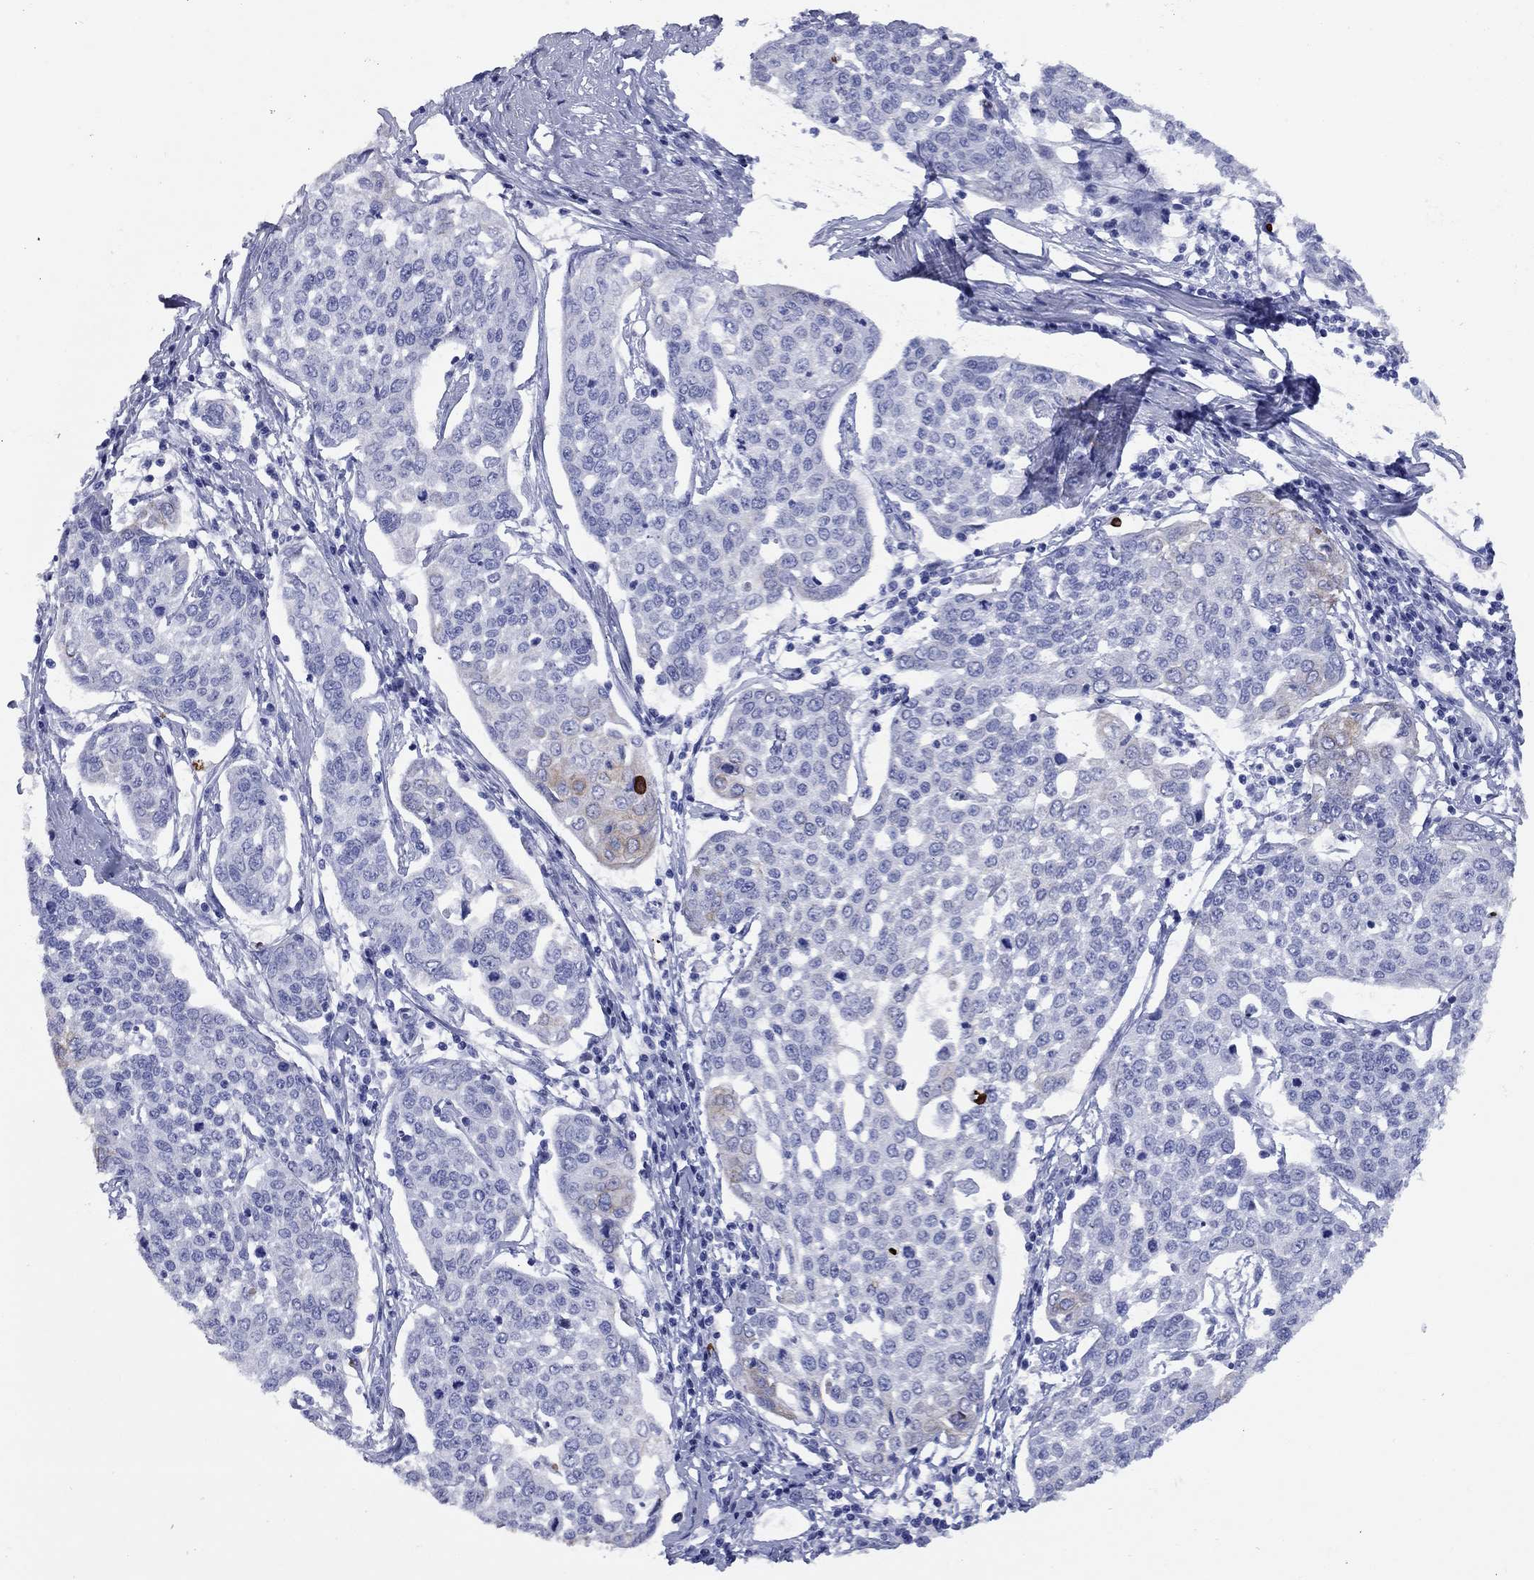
{"staining": {"intensity": "weak", "quantity": "<25%", "location": "cytoplasmic/membranous"}, "tissue": "cervical cancer", "cell_type": "Tumor cells", "image_type": "cancer", "snomed": [{"axis": "morphology", "description": "Squamous cell carcinoma, NOS"}, {"axis": "topography", "description": "Cervix"}], "caption": "The histopathology image reveals no staining of tumor cells in cervical cancer (squamous cell carcinoma).", "gene": "CCNA1", "patient": {"sex": "female", "age": 34}}